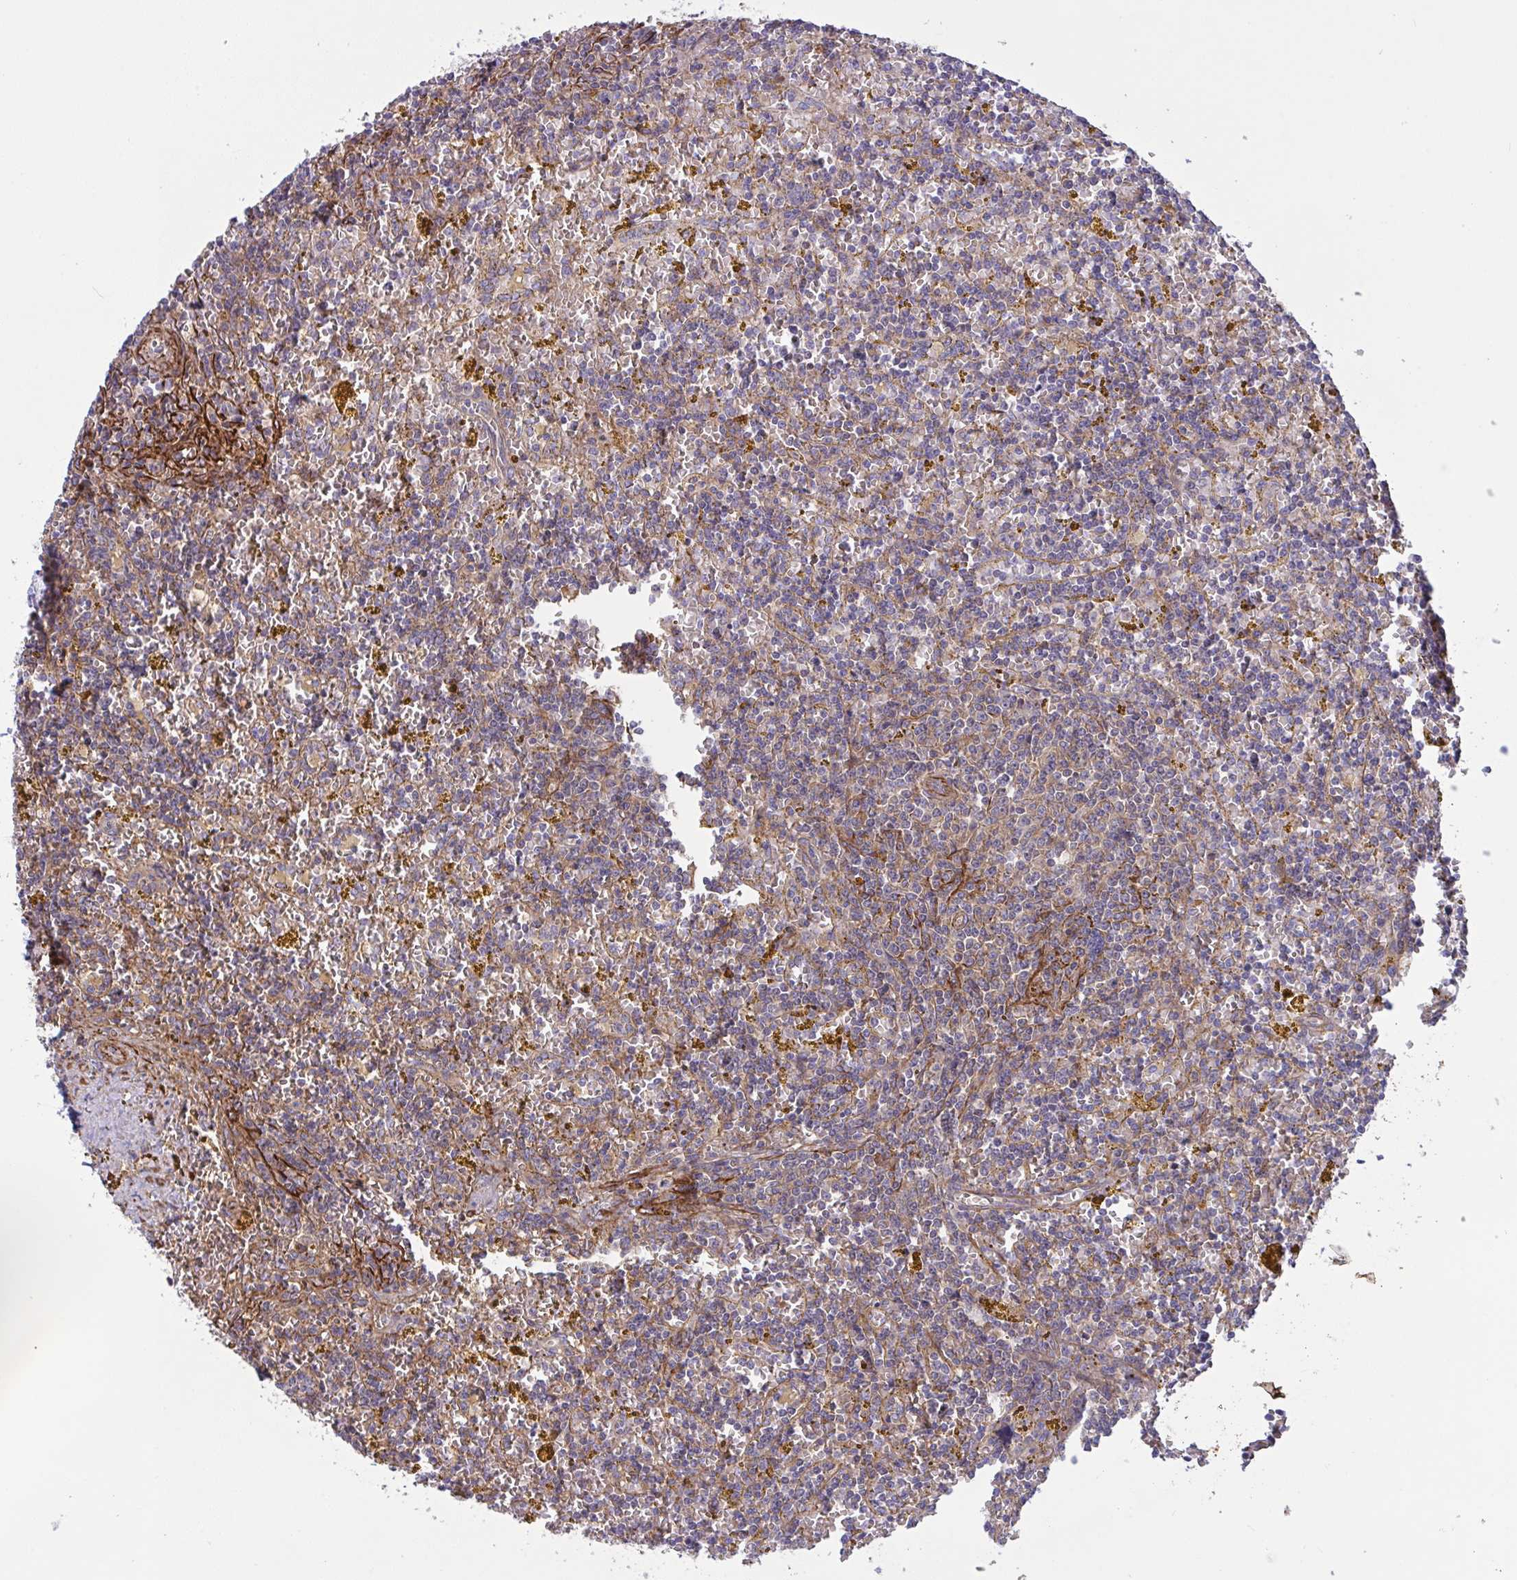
{"staining": {"intensity": "negative", "quantity": "none", "location": "none"}, "tissue": "lymphoma", "cell_type": "Tumor cells", "image_type": "cancer", "snomed": [{"axis": "morphology", "description": "Malignant lymphoma, non-Hodgkin's type, Low grade"}, {"axis": "topography", "description": "Spleen"}, {"axis": "topography", "description": "Lymph node"}], "caption": "Tumor cells show no significant staining in lymphoma.", "gene": "TANK", "patient": {"sex": "female", "age": 66}}